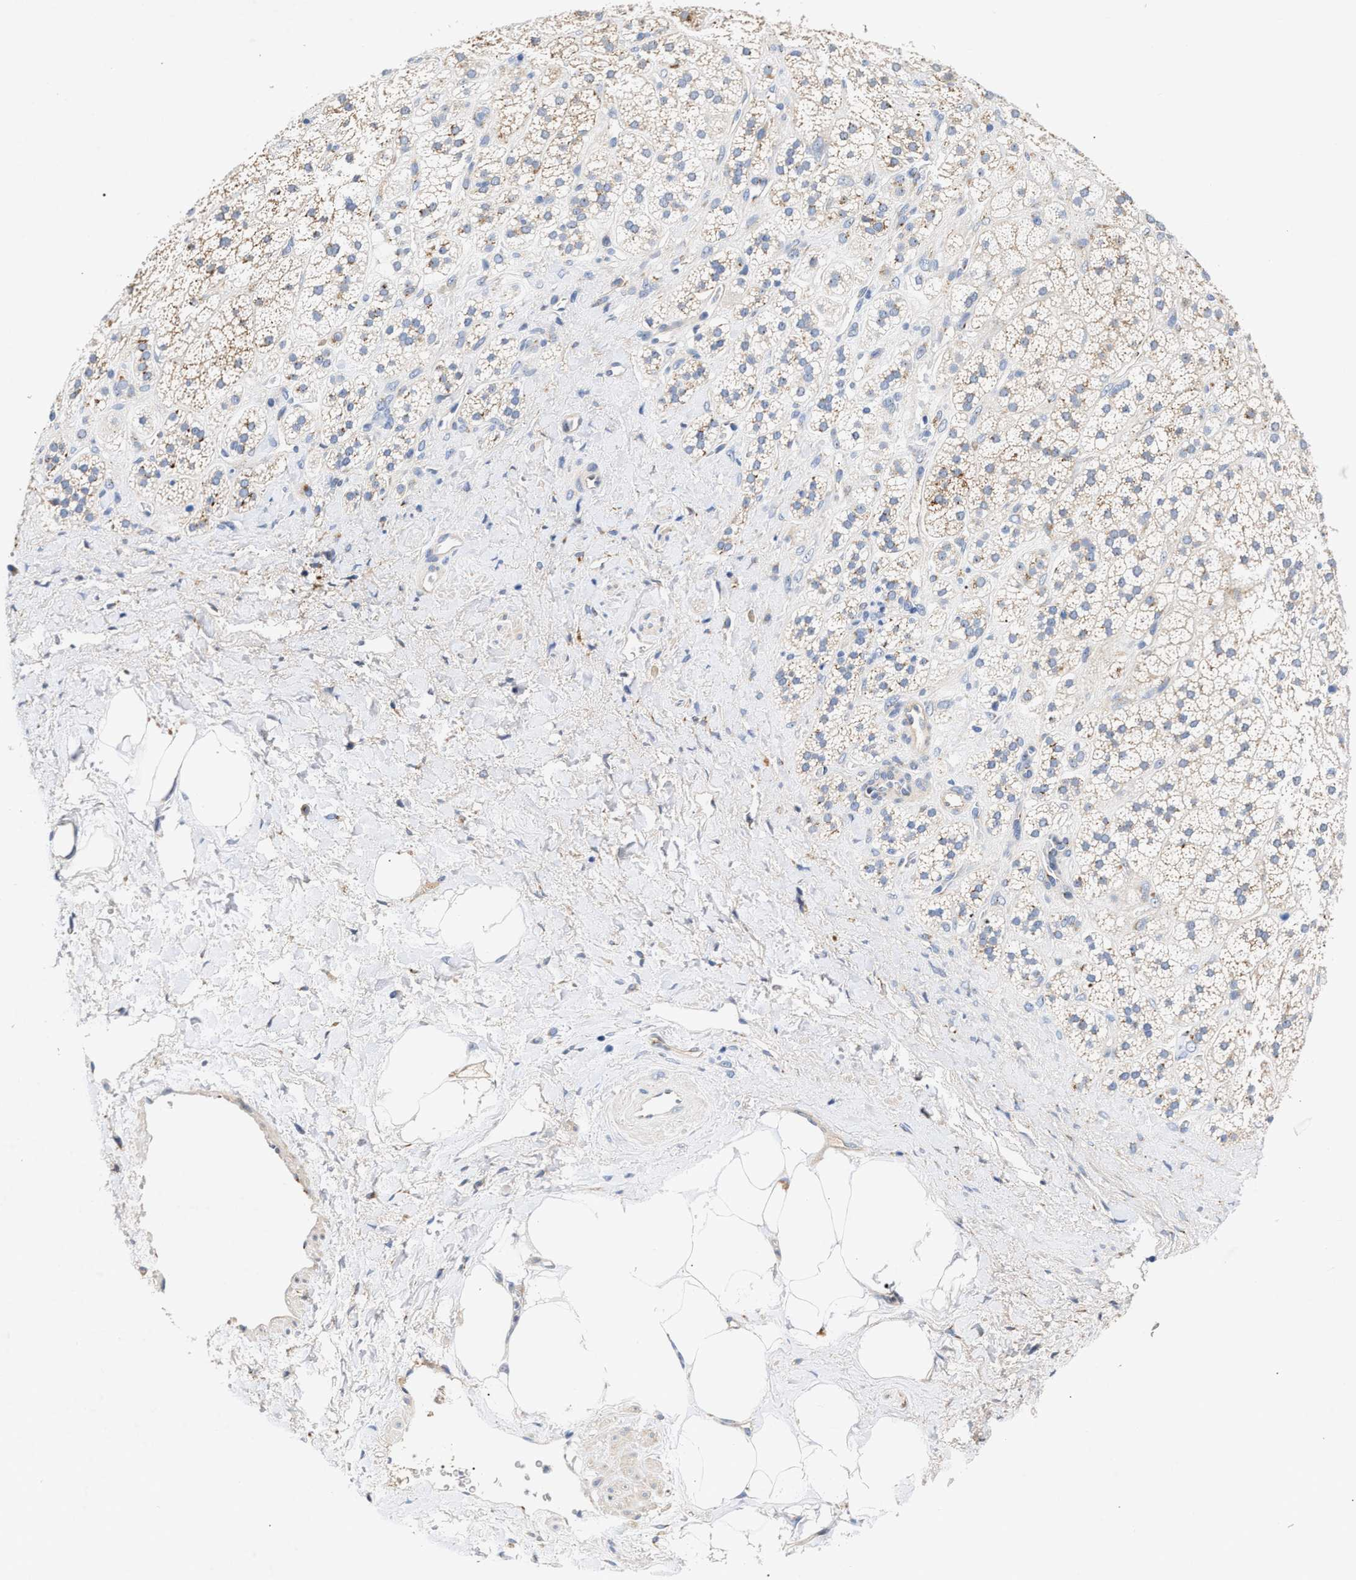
{"staining": {"intensity": "moderate", "quantity": "<25%", "location": "cytoplasmic/membranous"}, "tissue": "adrenal gland", "cell_type": "Glandular cells", "image_type": "normal", "snomed": [{"axis": "morphology", "description": "Normal tissue, NOS"}, {"axis": "topography", "description": "Adrenal gland"}], "caption": "About <25% of glandular cells in unremarkable adrenal gland demonstrate moderate cytoplasmic/membranous protein positivity as visualized by brown immunohistochemical staining.", "gene": "CCDC146", "patient": {"sex": "male", "age": 56}}